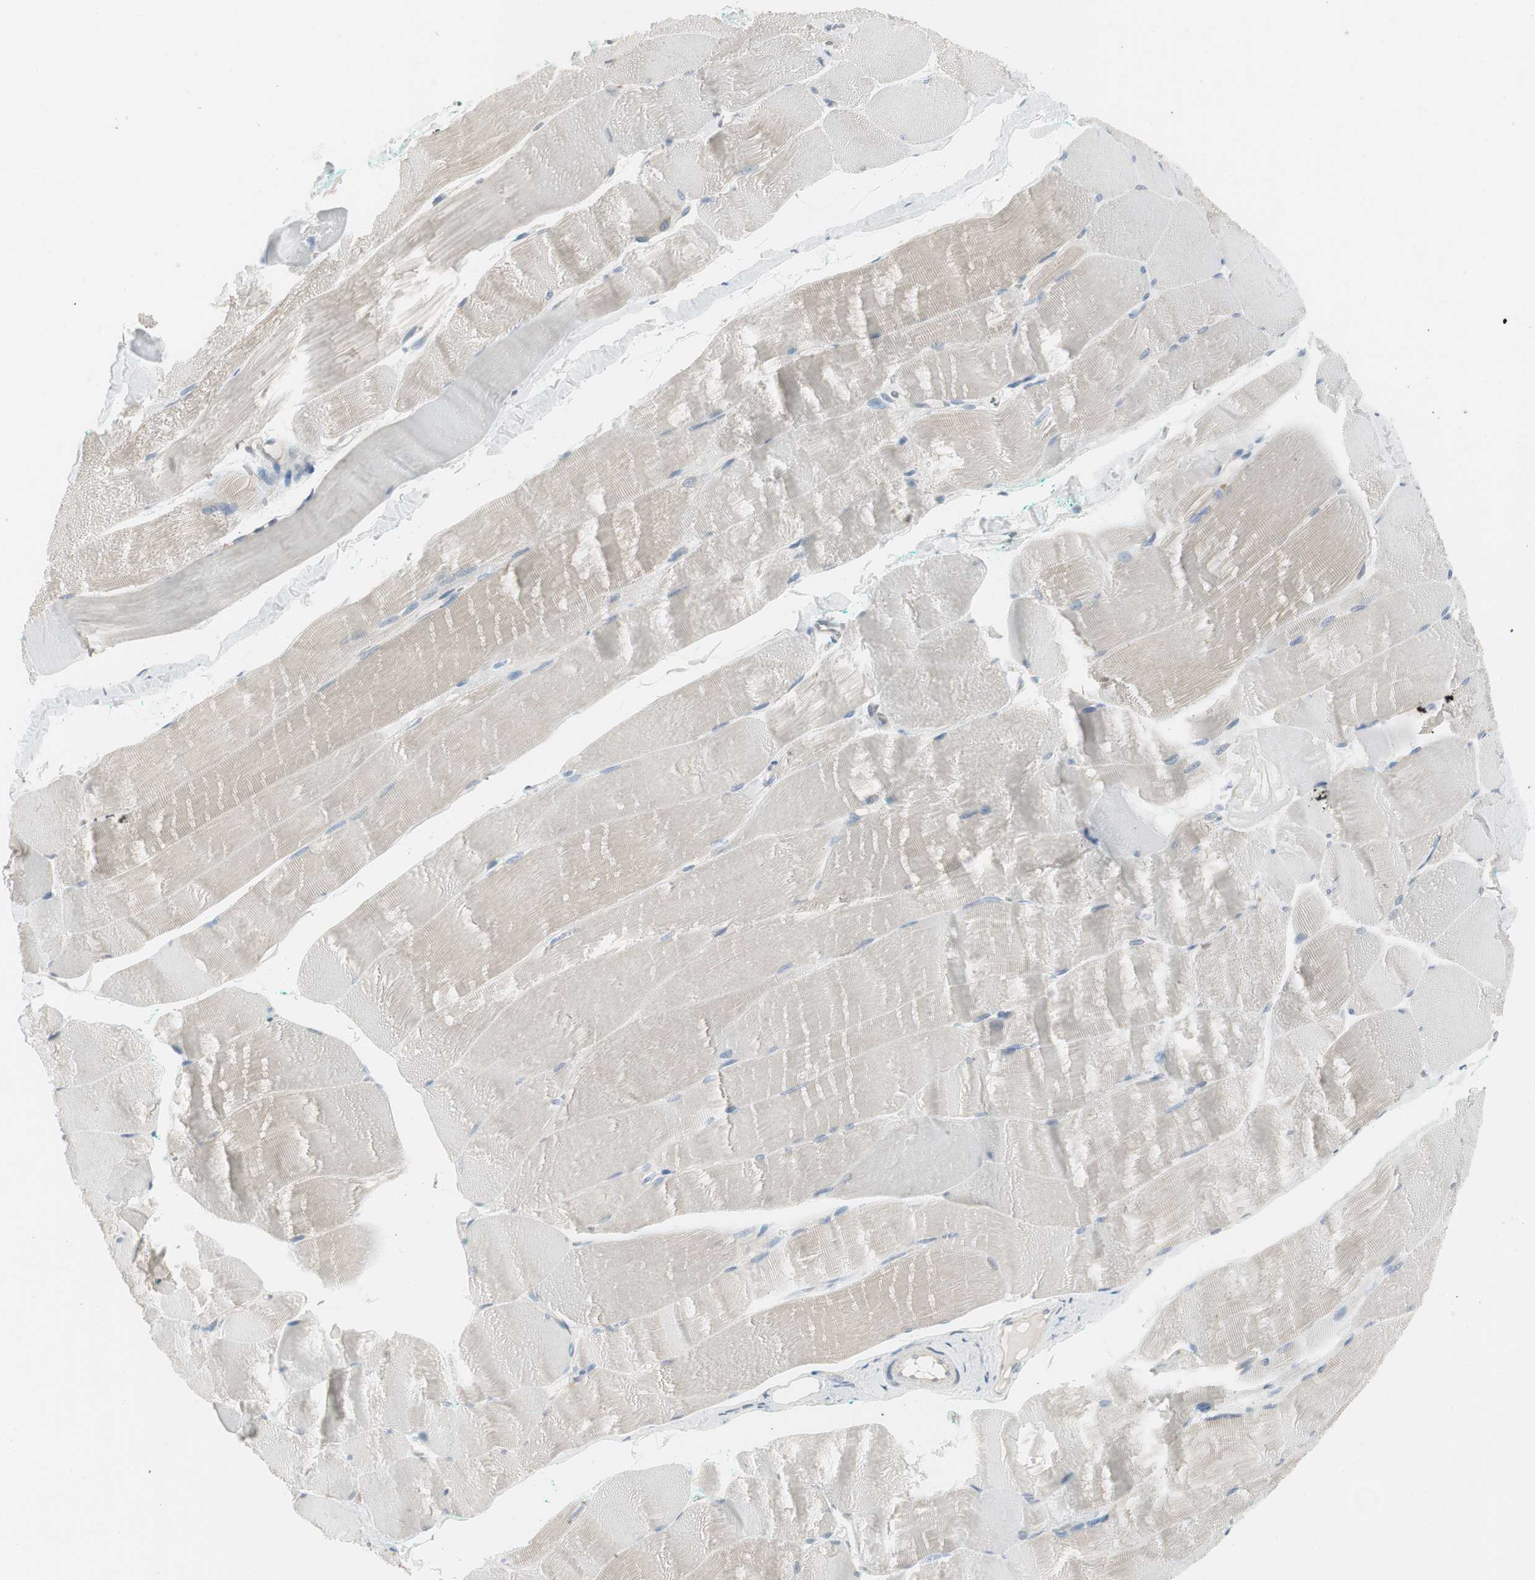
{"staining": {"intensity": "negative", "quantity": "none", "location": "none"}, "tissue": "skeletal muscle", "cell_type": "Myocytes", "image_type": "normal", "snomed": [{"axis": "morphology", "description": "Normal tissue, NOS"}, {"axis": "morphology", "description": "Squamous cell carcinoma, NOS"}, {"axis": "topography", "description": "Skeletal muscle"}], "caption": "An immunohistochemistry (IHC) photomicrograph of benign skeletal muscle is shown. There is no staining in myocytes of skeletal muscle. (Brightfield microscopy of DAB IHC at high magnification).", "gene": "SPINK4", "patient": {"sex": "male", "age": 51}}